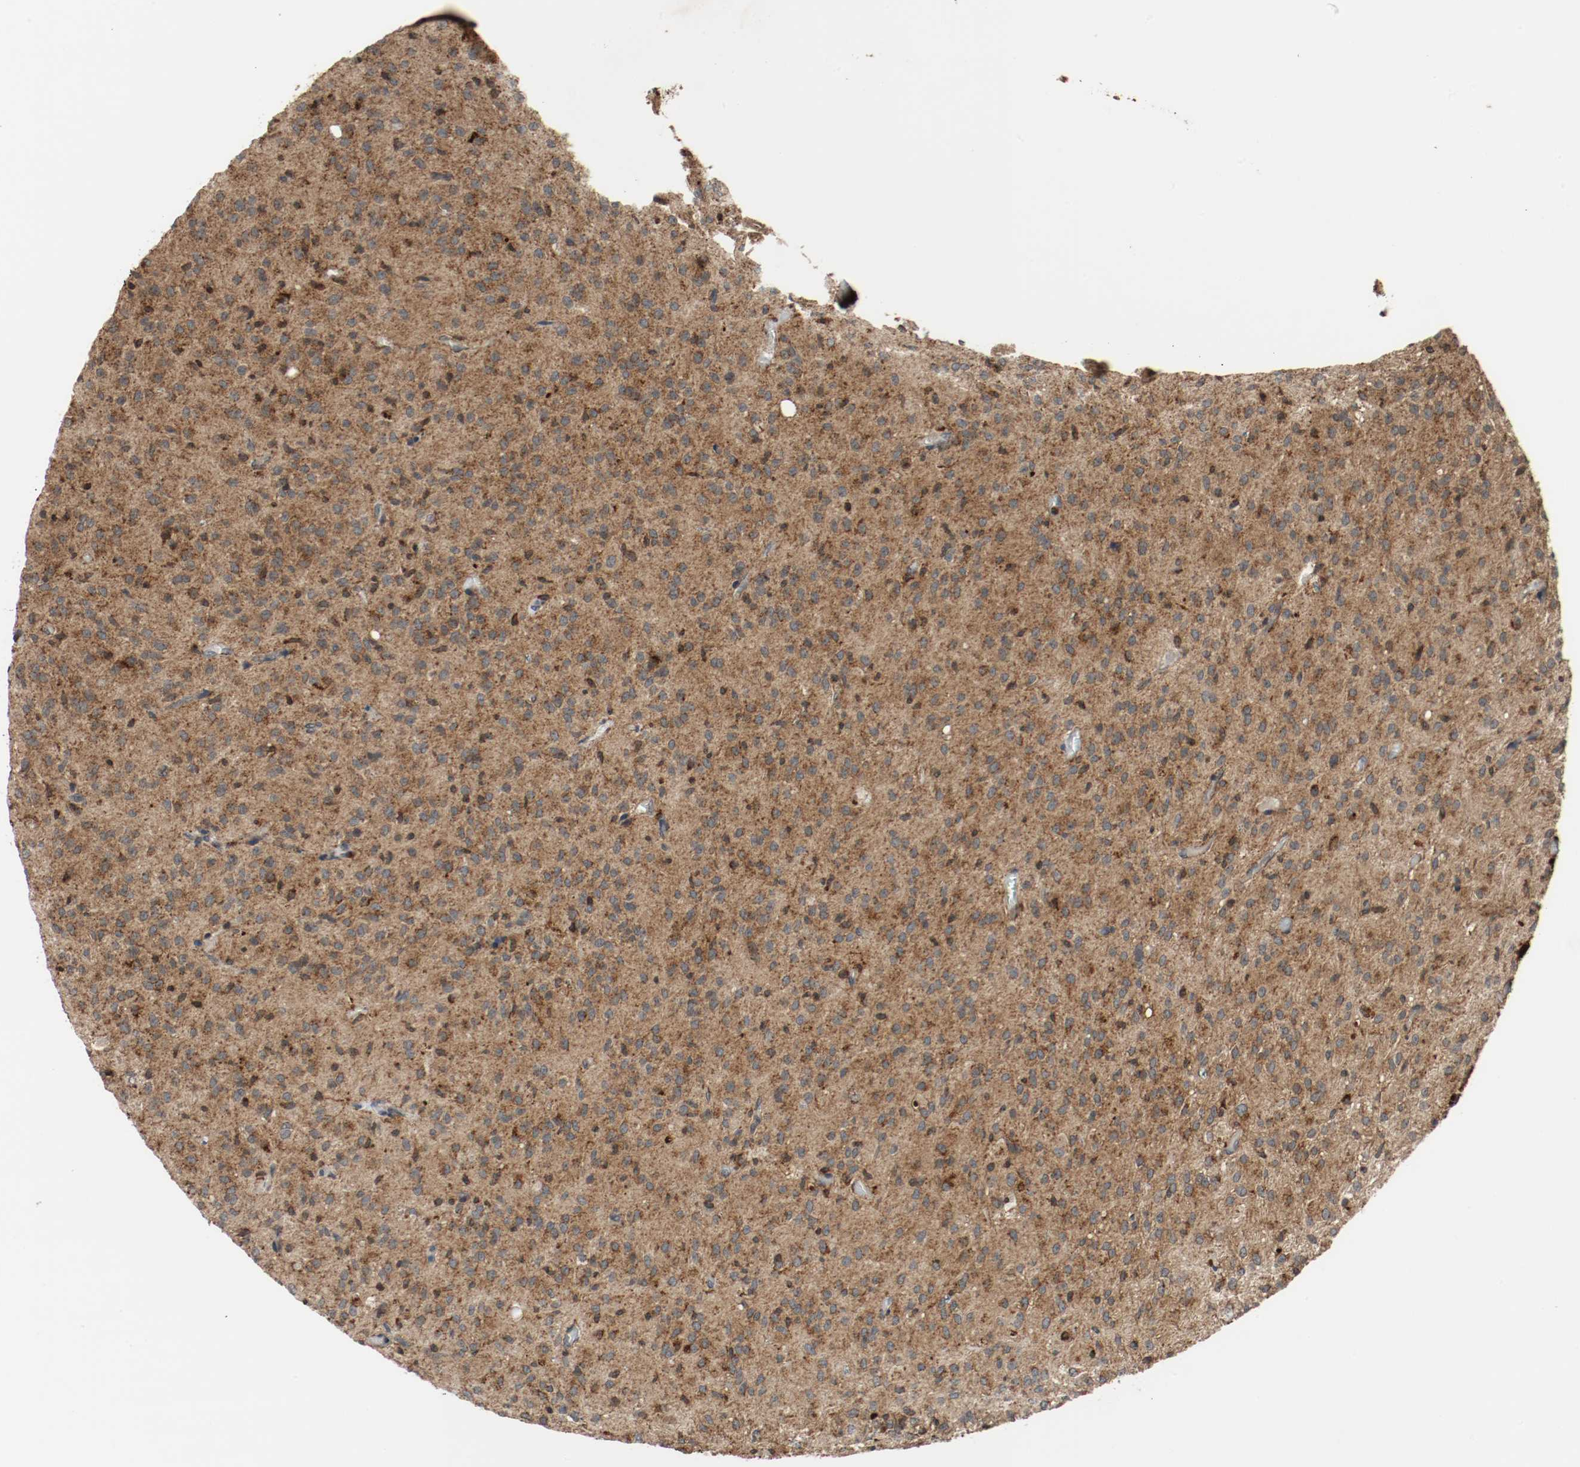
{"staining": {"intensity": "moderate", "quantity": ">75%", "location": "cytoplasmic/membranous"}, "tissue": "glioma", "cell_type": "Tumor cells", "image_type": "cancer", "snomed": [{"axis": "morphology", "description": "Glioma, malignant, High grade"}, {"axis": "topography", "description": "Brain"}], "caption": "About >75% of tumor cells in human malignant glioma (high-grade) demonstrate moderate cytoplasmic/membranous protein staining as visualized by brown immunohistochemical staining.", "gene": "LAMP2", "patient": {"sex": "female", "age": 59}}